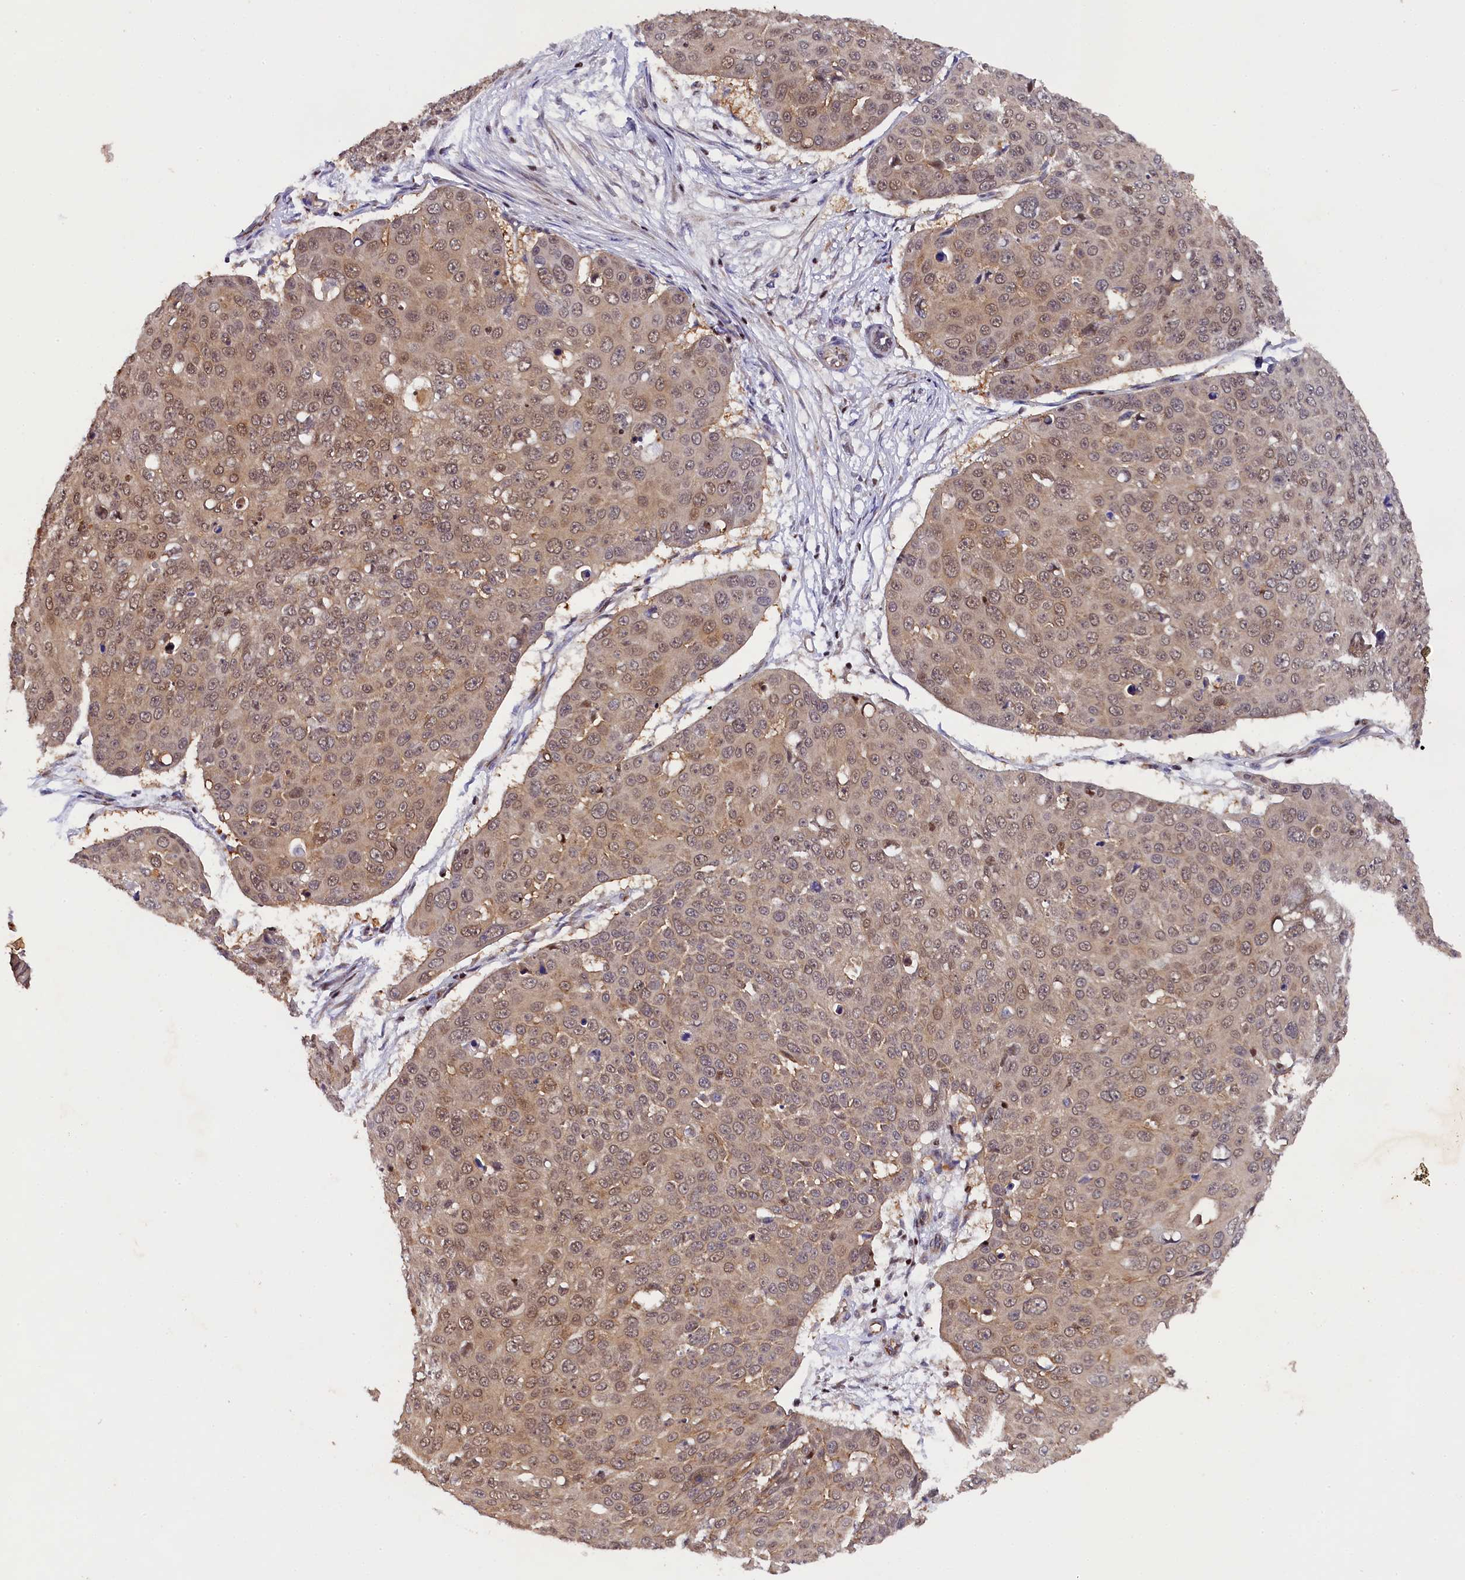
{"staining": {"intensity": "moderate", "quantity": ">75%", "location": "cytoplasmic/membranous,nuclear"}, "tissue": "skin cancer", "cell_type": "Tumor cells", "image_type": "cancer", "snomed": [{"axis": "morphology", "description": "Squamous cell carcinoma, NOS"}, {"axis": "topography", "description": "Skin"}], "caption": "Immunohistochemical staining of human skin cancer demonstrates medium levels of moderate cytoplasmic/membranous and nuclear positivity in about >75% of tumor cells.", "gene": "SP4", "patient": {"sex": "male", "age": 71}}